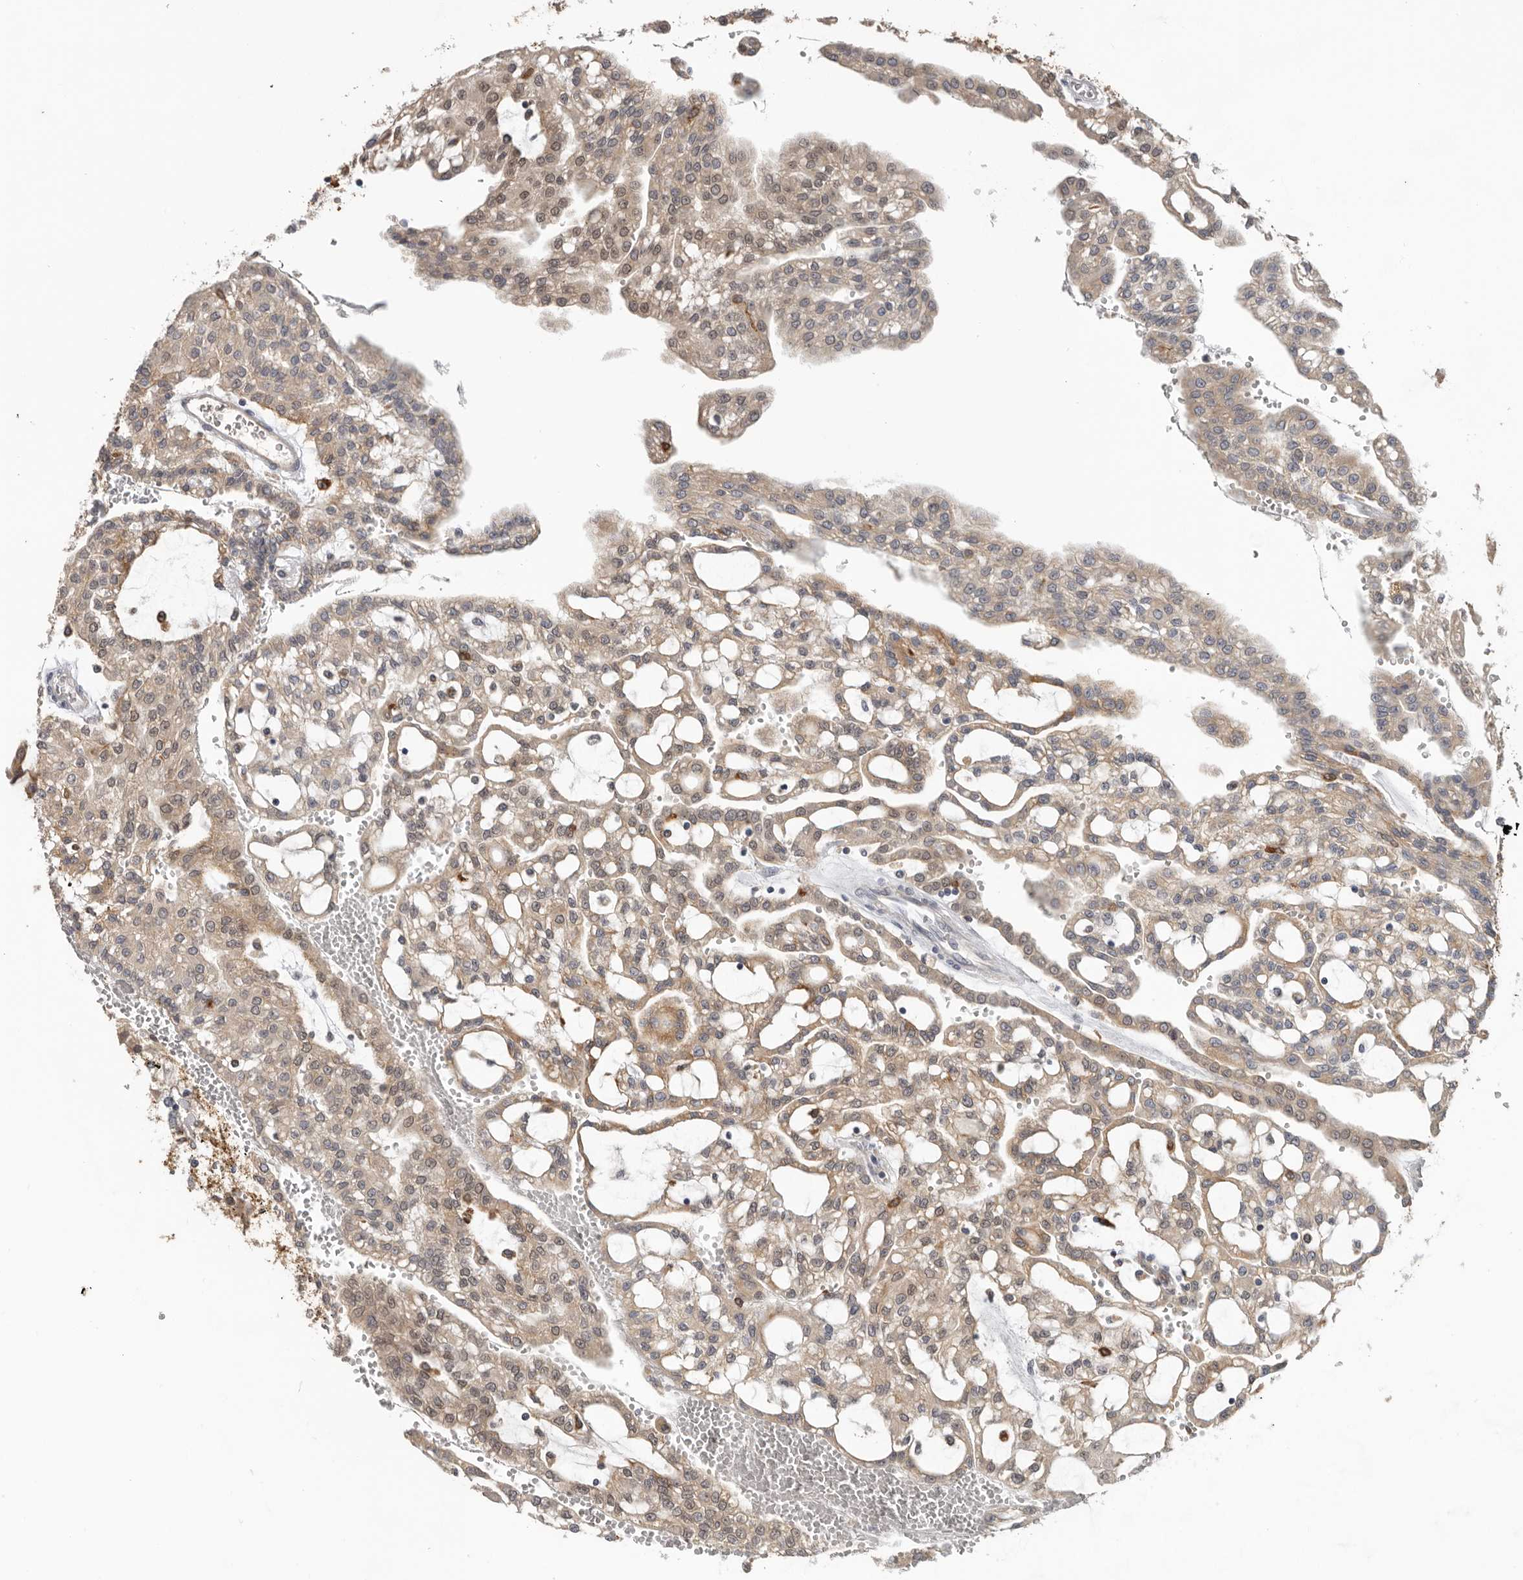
{"staining": {"intensity": "moderate", "quantity": ">75%", "location": "cytoplasmic/membranous"}, "tissue": "renal cancer", "cell_type": "Tumor cells", "image_type": "cancer", "snomed": [{"axis": "morphology", "description": "Adenocarcinoma, NOS"}, {"axis": "topography", "description": "Kidney"}], "caption": "Protein analysis of renal cancer (adenocarcinoma) tissue exhibits moderate cytoplasmic/membranous staining in about >75% of tumor cells.", "gene": "TFRC", "patient": {"sex": "male", "age": 63}}